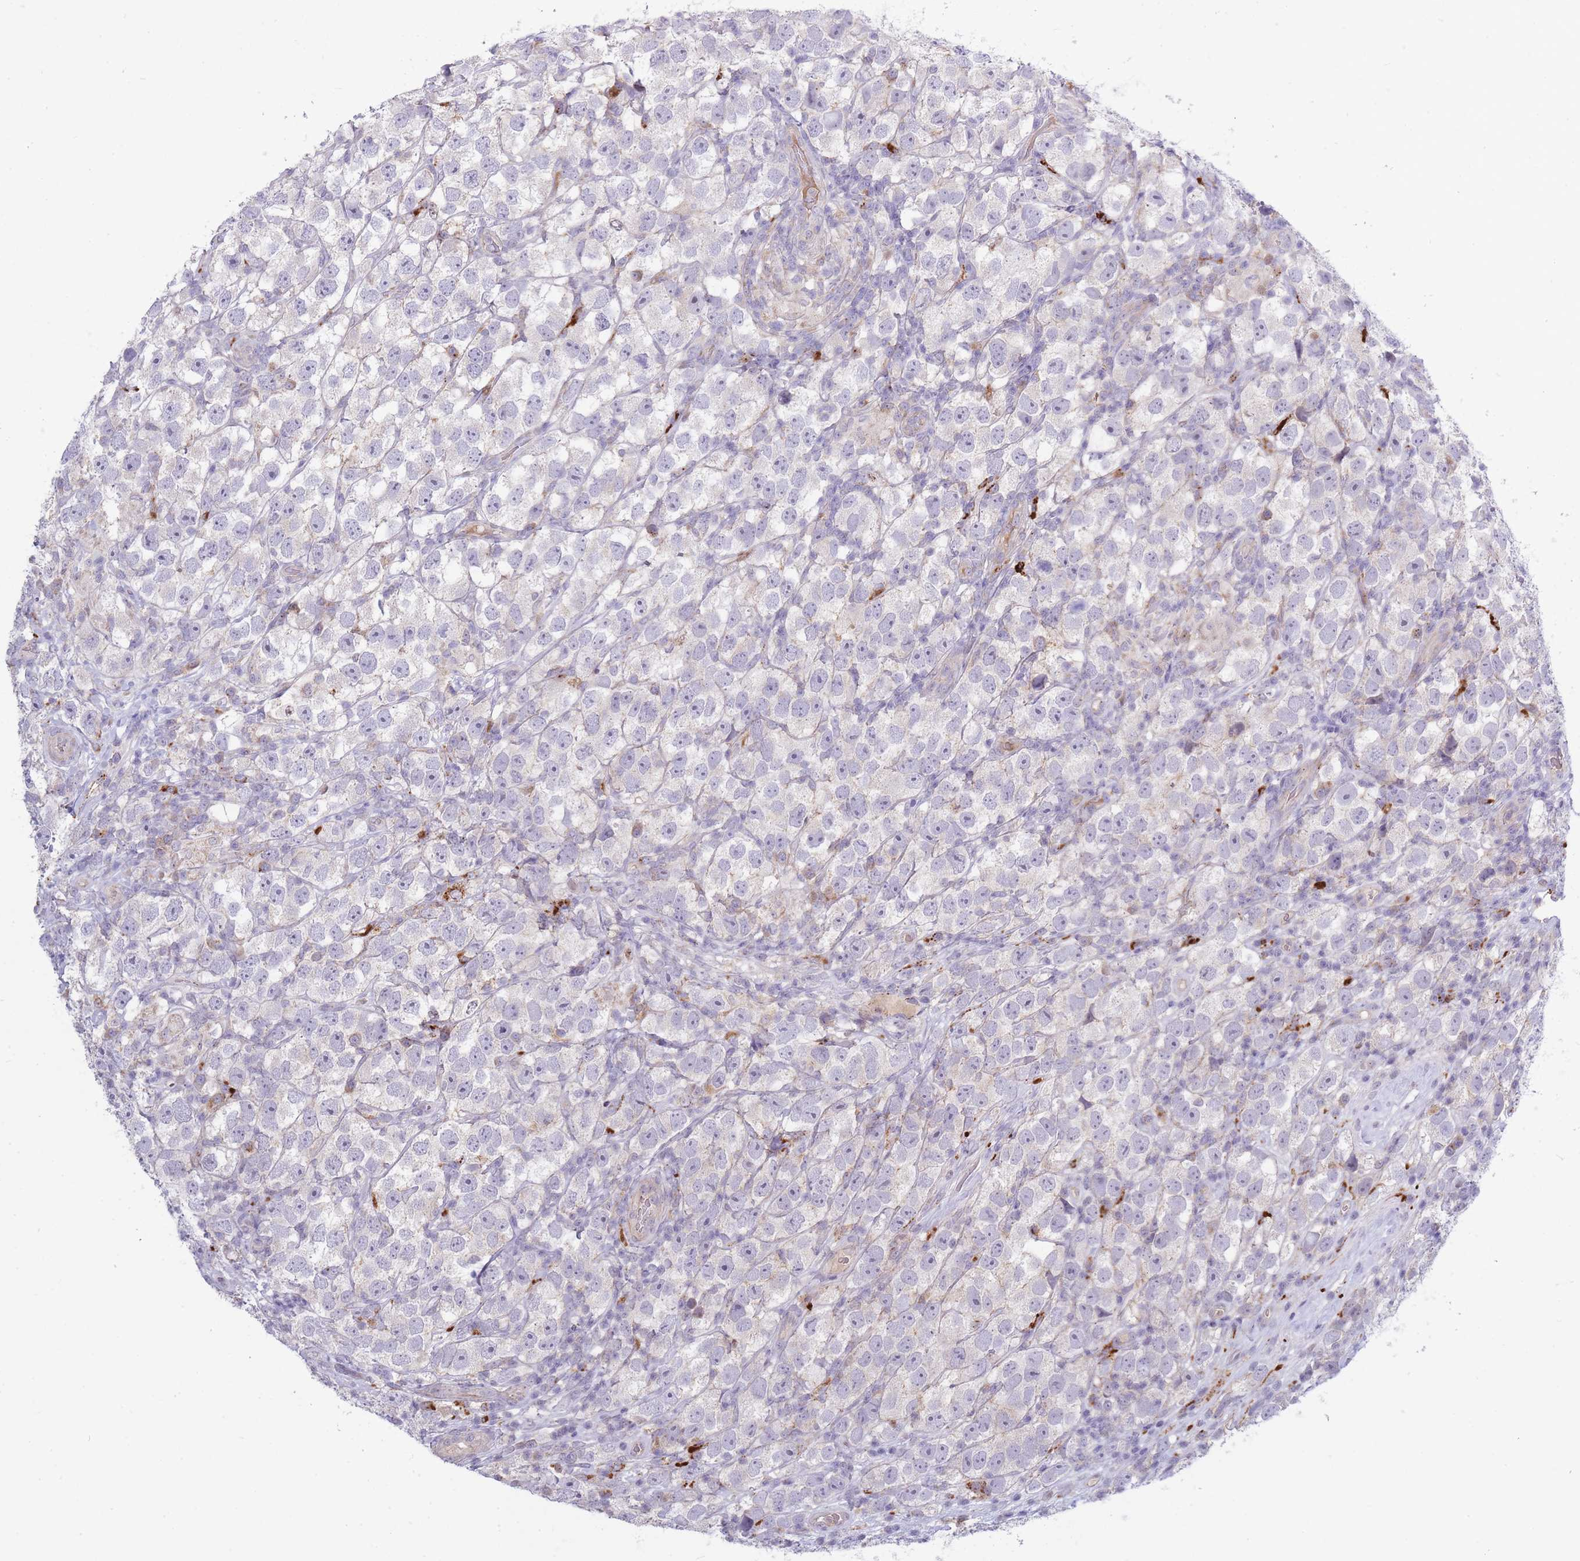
{"staining": {"intensity": "negative", "quantity": "none", "location": "none"}, "tissue": "testis cancer", "cell_type": "Tumor cells", "image_type": "cancer", "snomed": [{"axis": "morphology", "description": "Seminoma, NOS"}, {"axis": "topography", "description": "Testis"}], "caption": "The immunohistochemistry (IHC) histopathology image has no significant expression in tumor cells of testis cancer tissue. Brightfield microscopy of IHC stained with DAB (3,3'-diaminobenzidine) (brown) and hematoxylin (blue), captured at high magnification.", "gene": "TRIM61", "patient": {"sex": "male", "age": 26}}